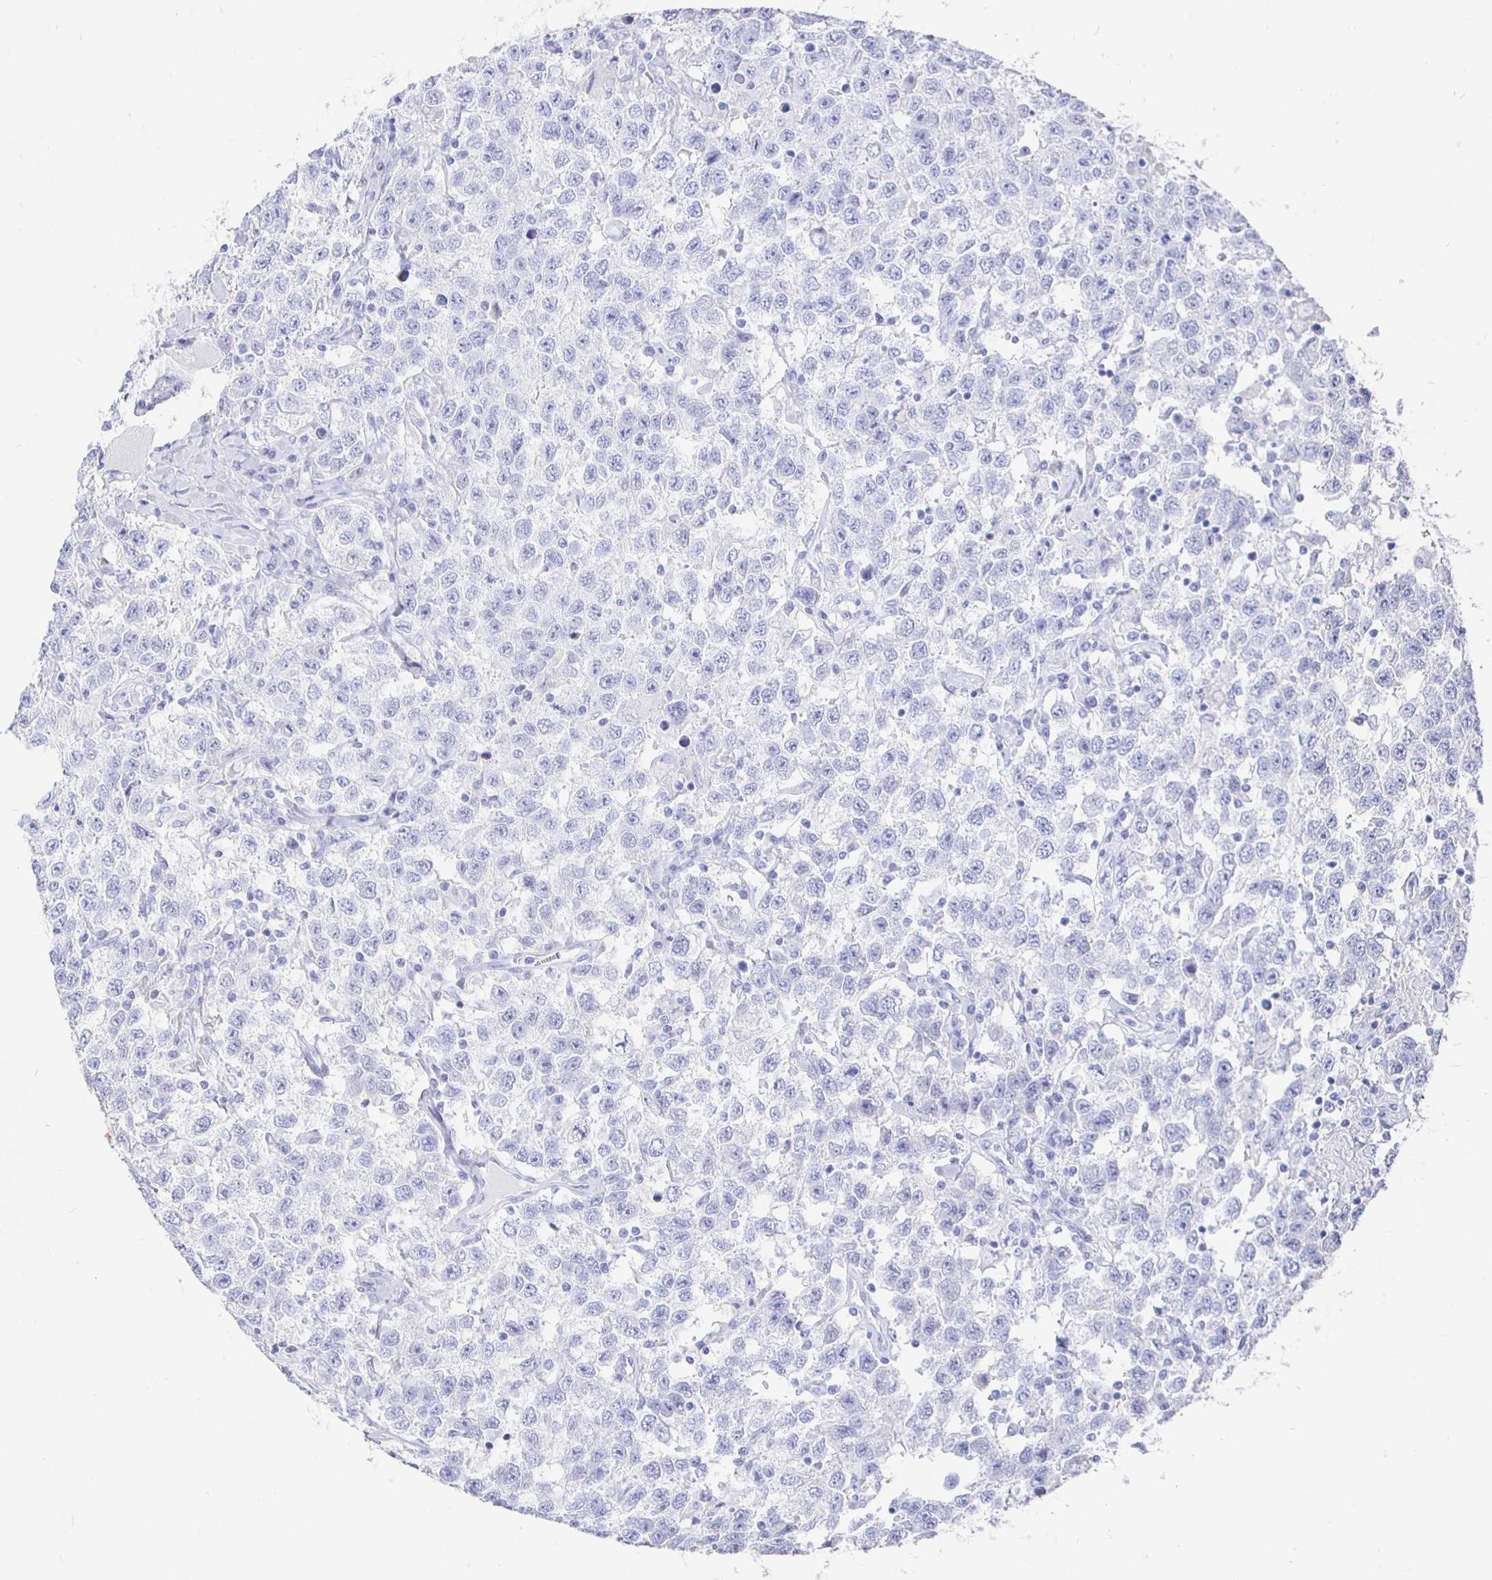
{"staining": {"intensity": "negative", "quantity": "none", "location": "none"}, "tissue": "testis cancer", "cell_type": "Tumor cells", "image_type": "cancer", "snomed": [{"axis": "morphology", "description": "Seminoma, NOS"}, {"axis": "topography", "description": "Testis"}], "caption": "DAB (3,3'-diaminobenzidine) immunohistochemical staining of seminoma (testis) exhibits no significant positivity in tumor cells.", "gene": "CLCA1", "patient": {"sex": "male", "age": 41}}